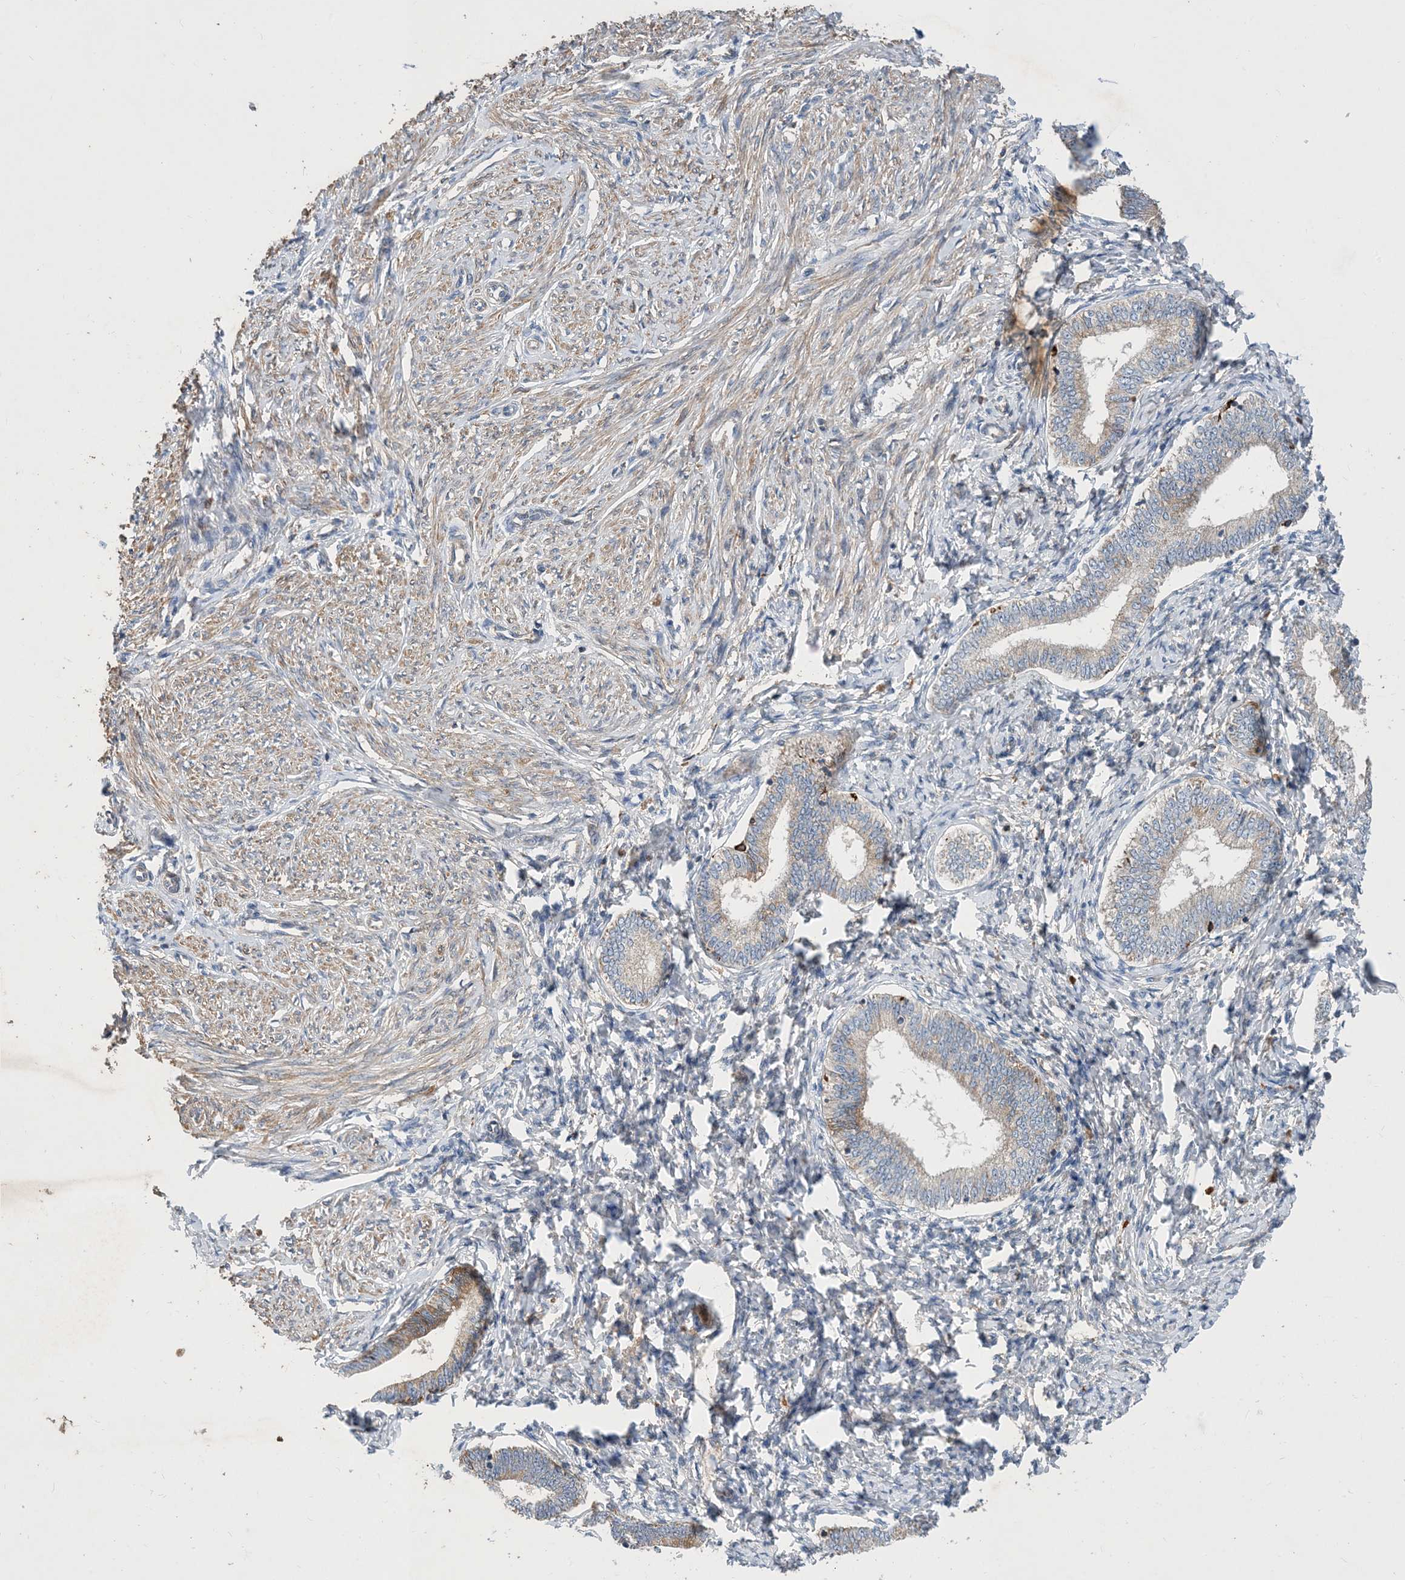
{"staining": {"intensity": "moderate", "quantity": "<25%", "location": "cytoplasmic/membranous"}, "tissue": "endometrium", "cell_type": "Cells in endometrial stroma", "image_type": "normal", "snomed": [{"axis": "morphology", "description": "Normal tissue, NOS"}, {"axis": "topography", "description": "Endometrium"}], "caption": "This photomicrograph reveals IHC staining of unremarkable endometrium, with low moderate cytoplasmic/membranous positivity in about <25% of cells in endometrial stroma.", "gene": "STK19", "patient": {"sex": "female", "age": 72}}